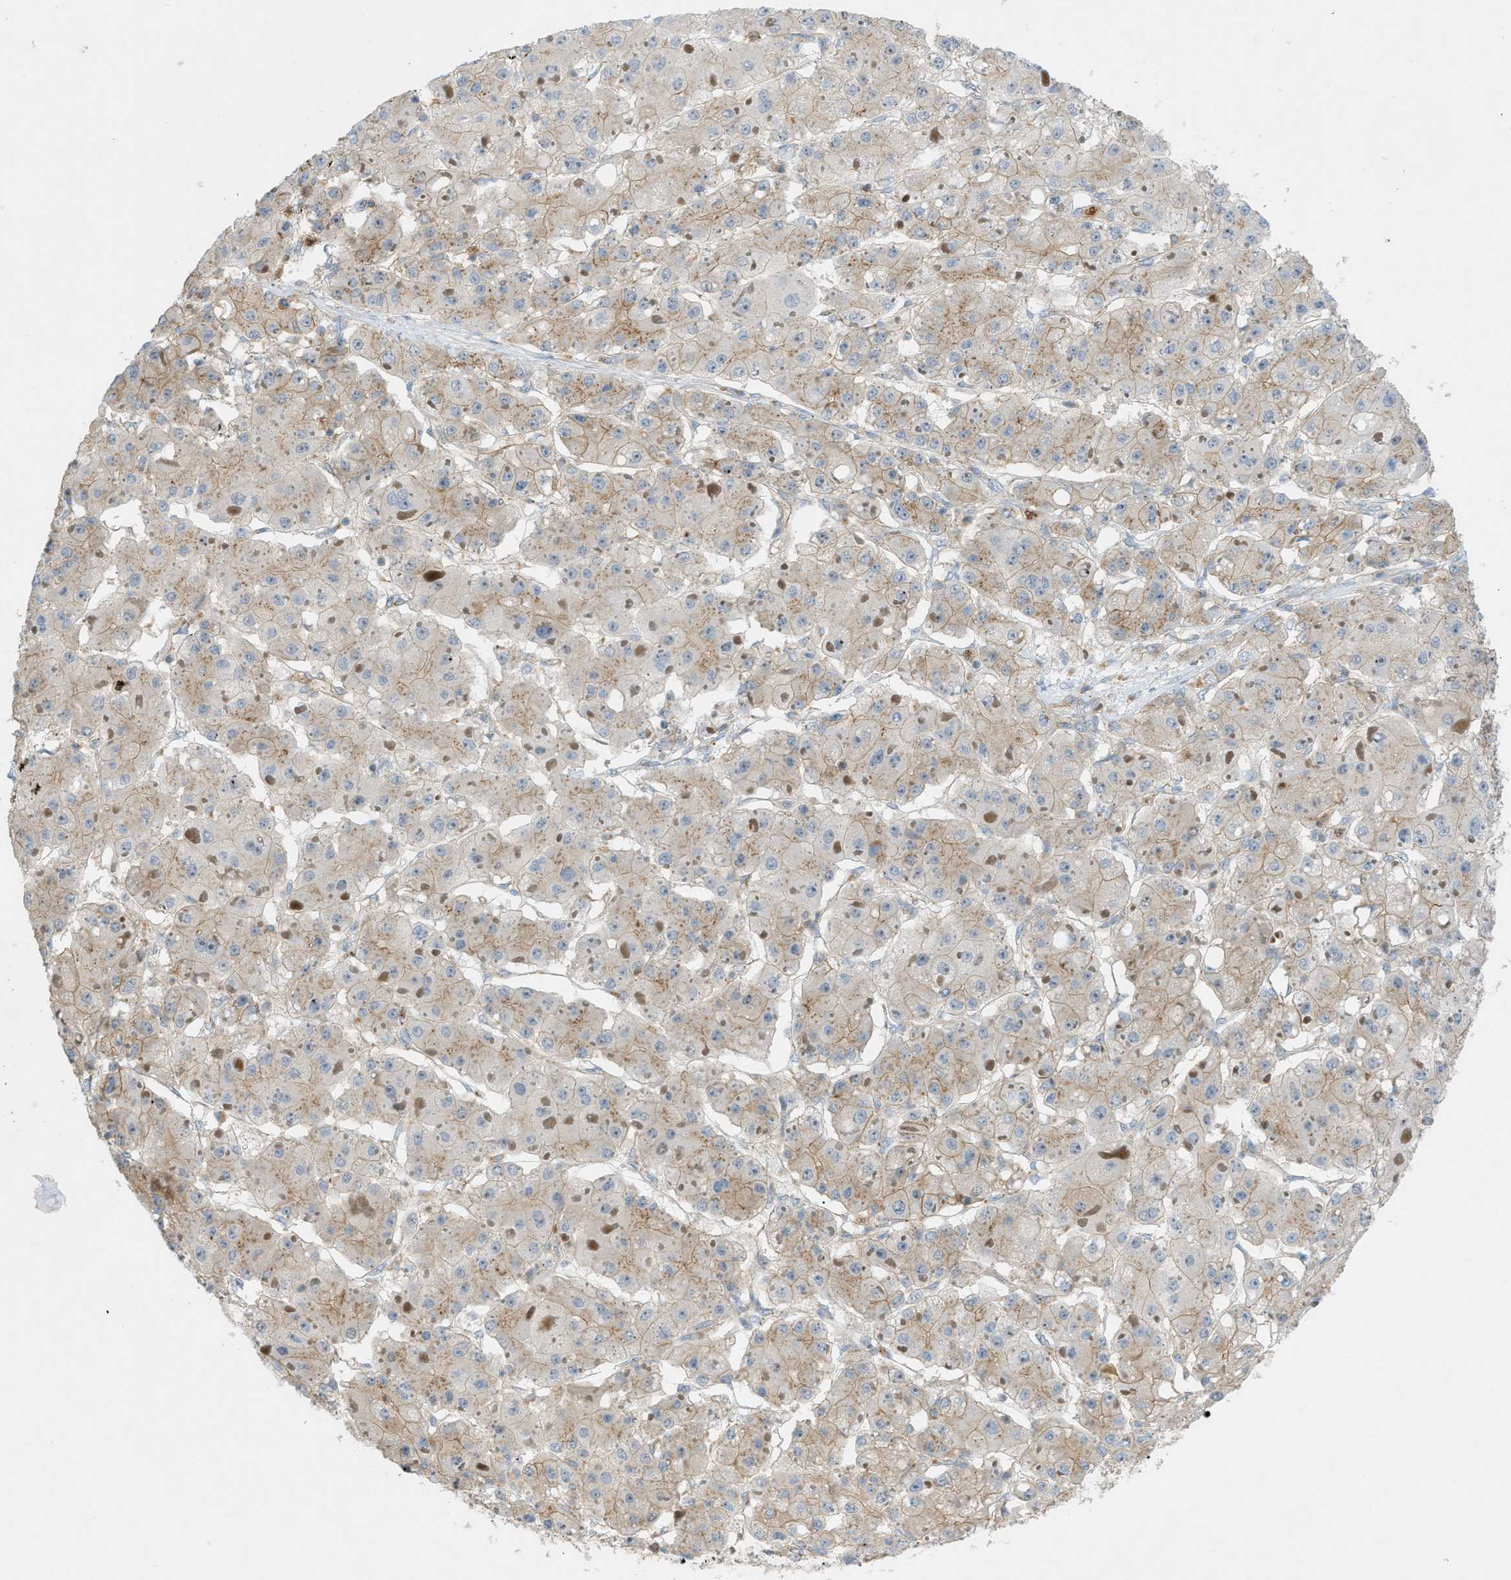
{"staining": {"intensity": "weak", "quantity": "25%-75%", "location": "cytoplasmic/membranous"}, "tissue": "liver cancer", "cell_type": "Tumor cells", "image_type": "cancer", "snomed": [{"axis": "morphology", "description": "Carcinoma, Hepatocellular, NOS"}, {"axis": "topography", "description": "Liver"}], "caption": "A brown stain labels weak cytoplasmic/membranous positivity of a protein in liver hepatocellular carcinoma tumor cells.", "gene": "GRK6", "patient": {"sex": "female", "age": 73}}